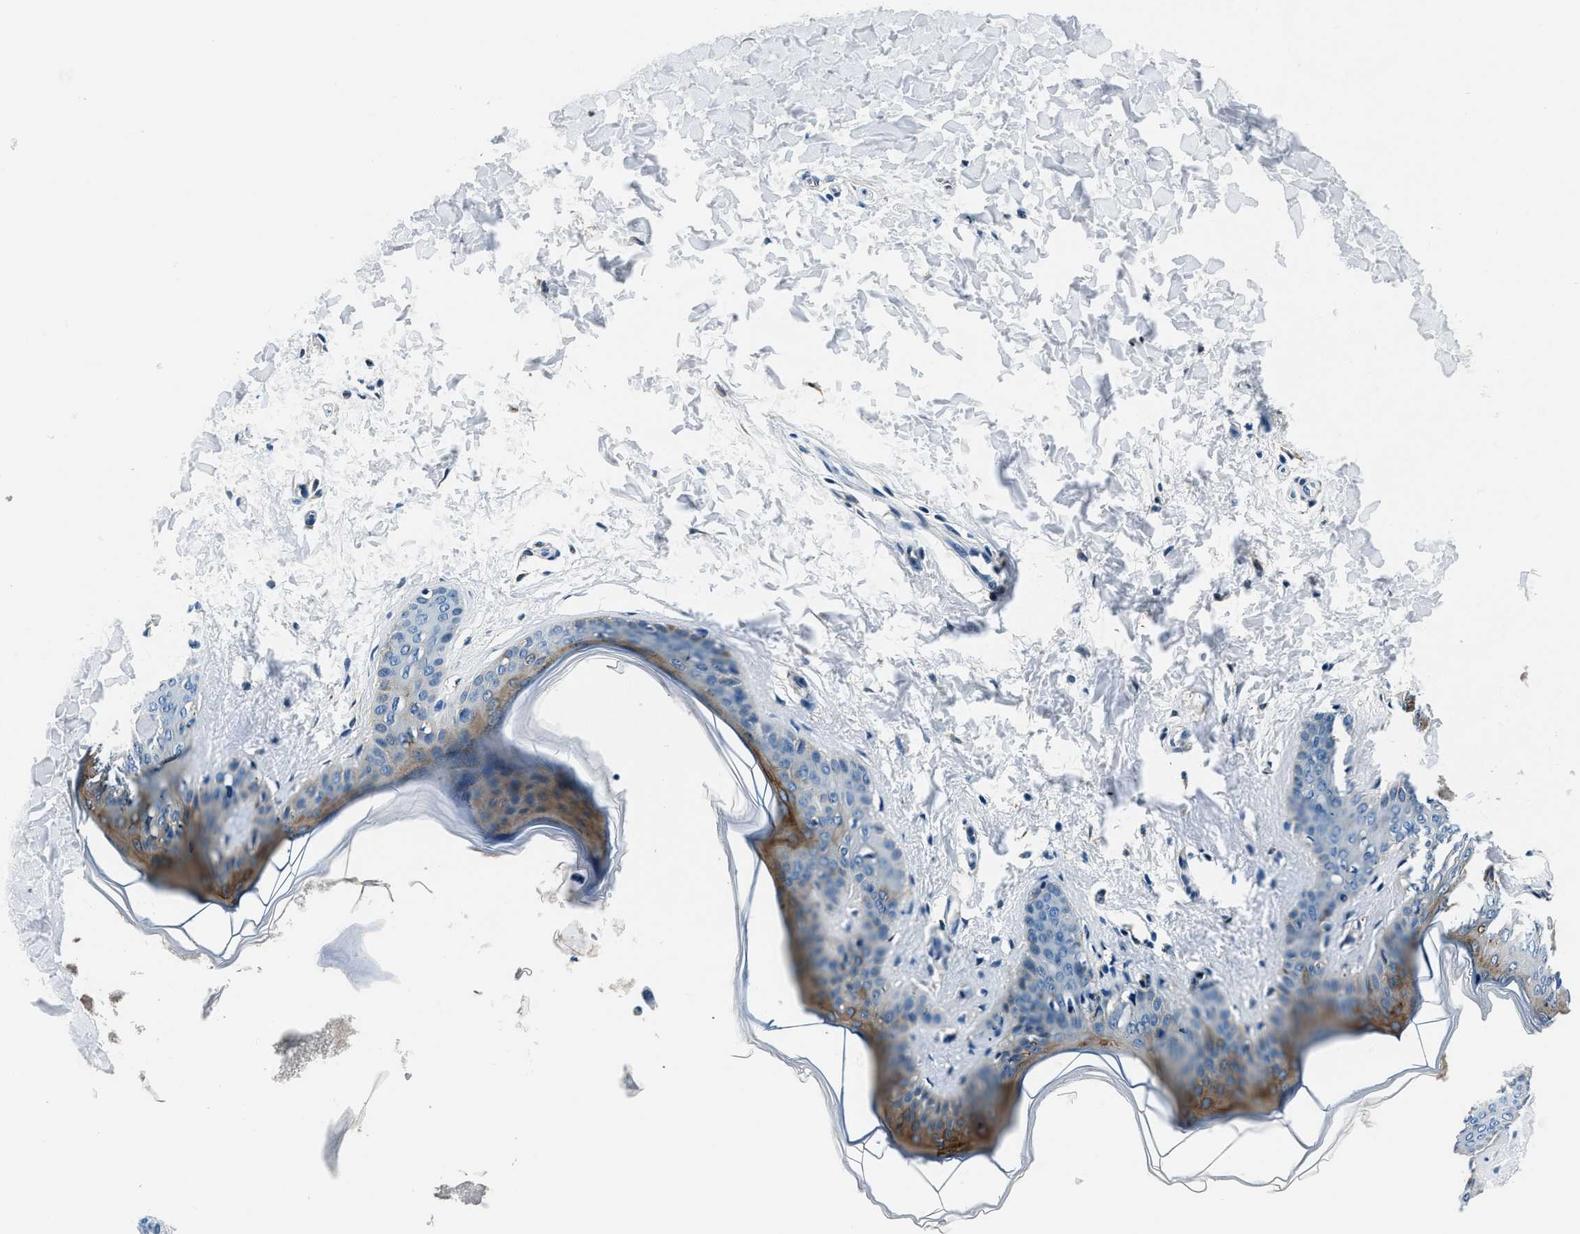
{"staining": {"intensity": "negative", "quantity": "none", "location": "none"}, "tissue": "skin", "cell_type": "Fibroblasts", "image_type": "normal", "snomed": [{"axis": "morphology", "description": "Normal tissue, NOS"}, {"axis": "topography", "description": "Skin"}], "caption": "This micrograph is of unremarkable skin stained with immunohistochemistry (IHC) to label a protein in brown with the nuclei are counter-stained blue. There is no staining in fibroblasts.", "gene": "PTPDC1", "patient": {"sex": "female", "age": 17}}